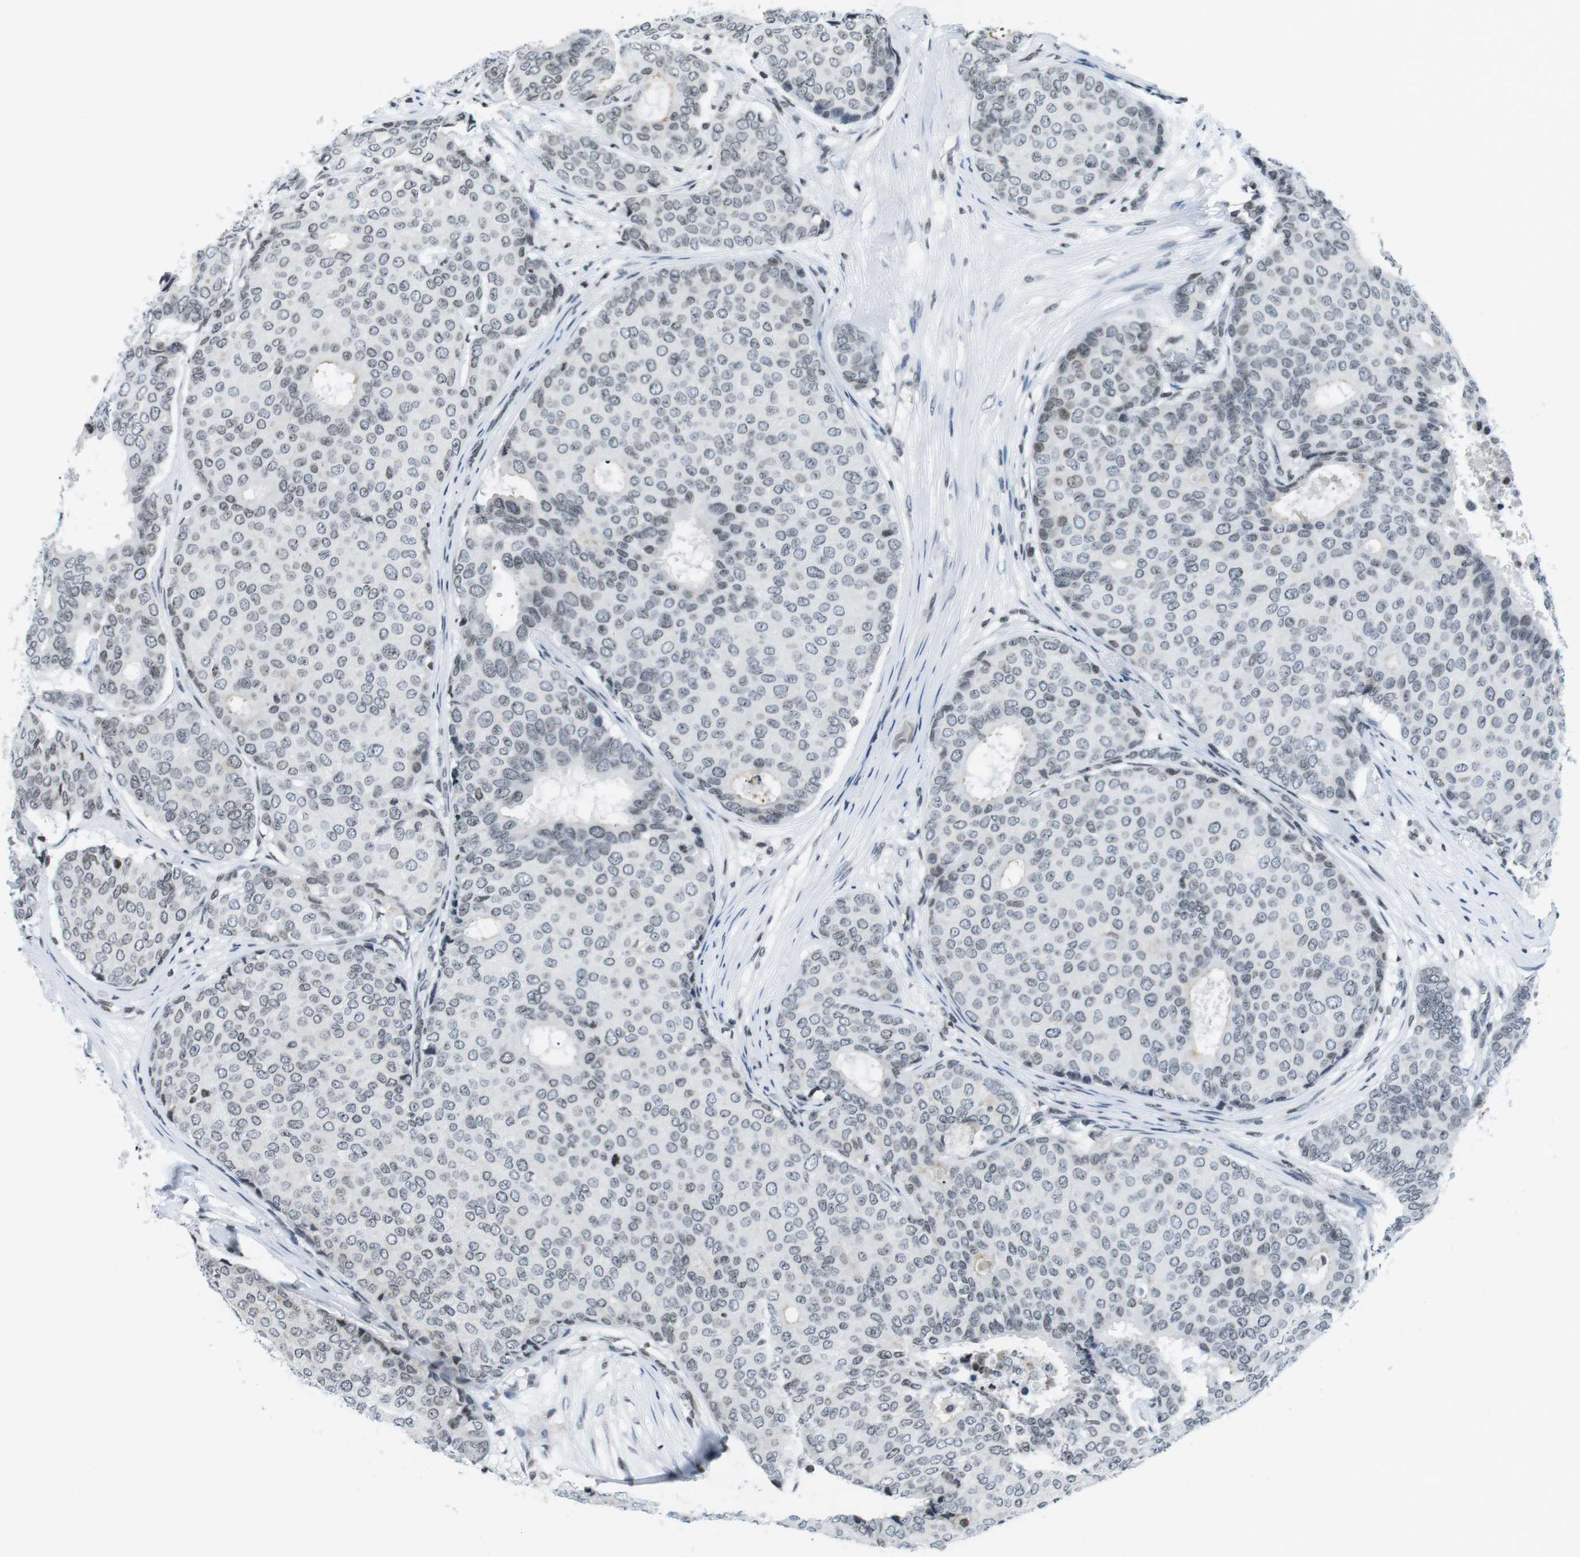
{"staining": {"intensity": "weak", "quantity": "<25%", "location": "nuclear"}, "tissue": "breast cancer", "cell_type": "Tumor cells", "image_type": "cancer", "snomed": [{"axis": "morphology", "description": "Duct carcinoma"}, {"axis": "topography", "description": "Breast"}], "caption": "Breast cancer stained for a protein using immunohistochemistry demonstrates no positivity tumor cells.", "gene": "E2F2", "patient": {"sex": "female", "age": 75}}